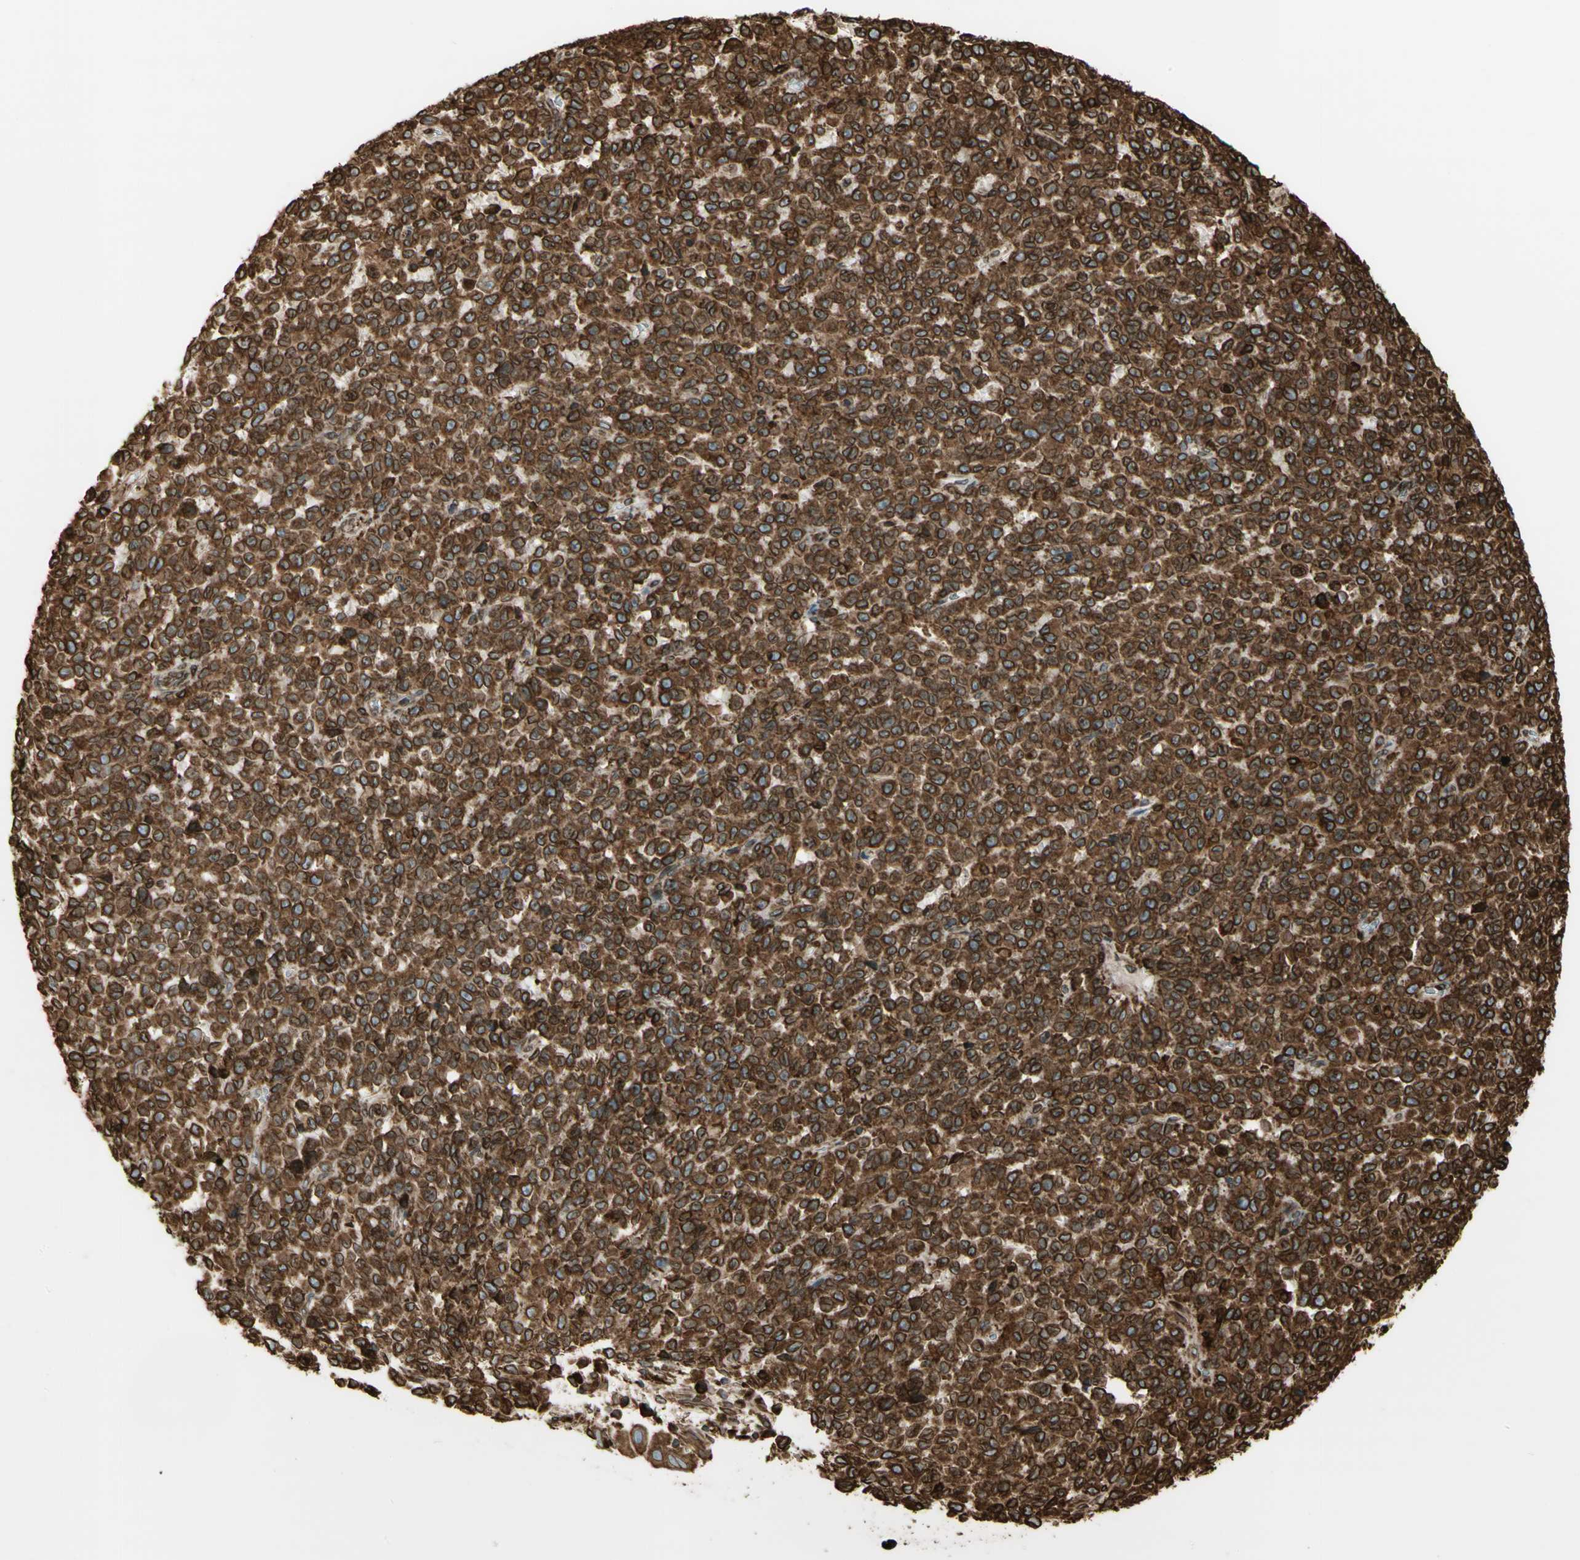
{"staining": {"intensity": "strong", "quantity": ">75%", "location": "cytoplasmic/membranous"}, "tissue": "melanoma", "cell_type": "Tumor cells", "image_type": "cancer", "snomed": [{"axis": "morphology", "description": "Malignant melanoma, NOS"}, {"axis": "topography", "description": "Skin"}], "caption": "The histopathology image shows a brown stain indicating the presence of a protein in the cytoplasmic/membranous of tumor cells in melanoma.", "gene": "CANX", "patient": {"sex": "female", "age": 82}}